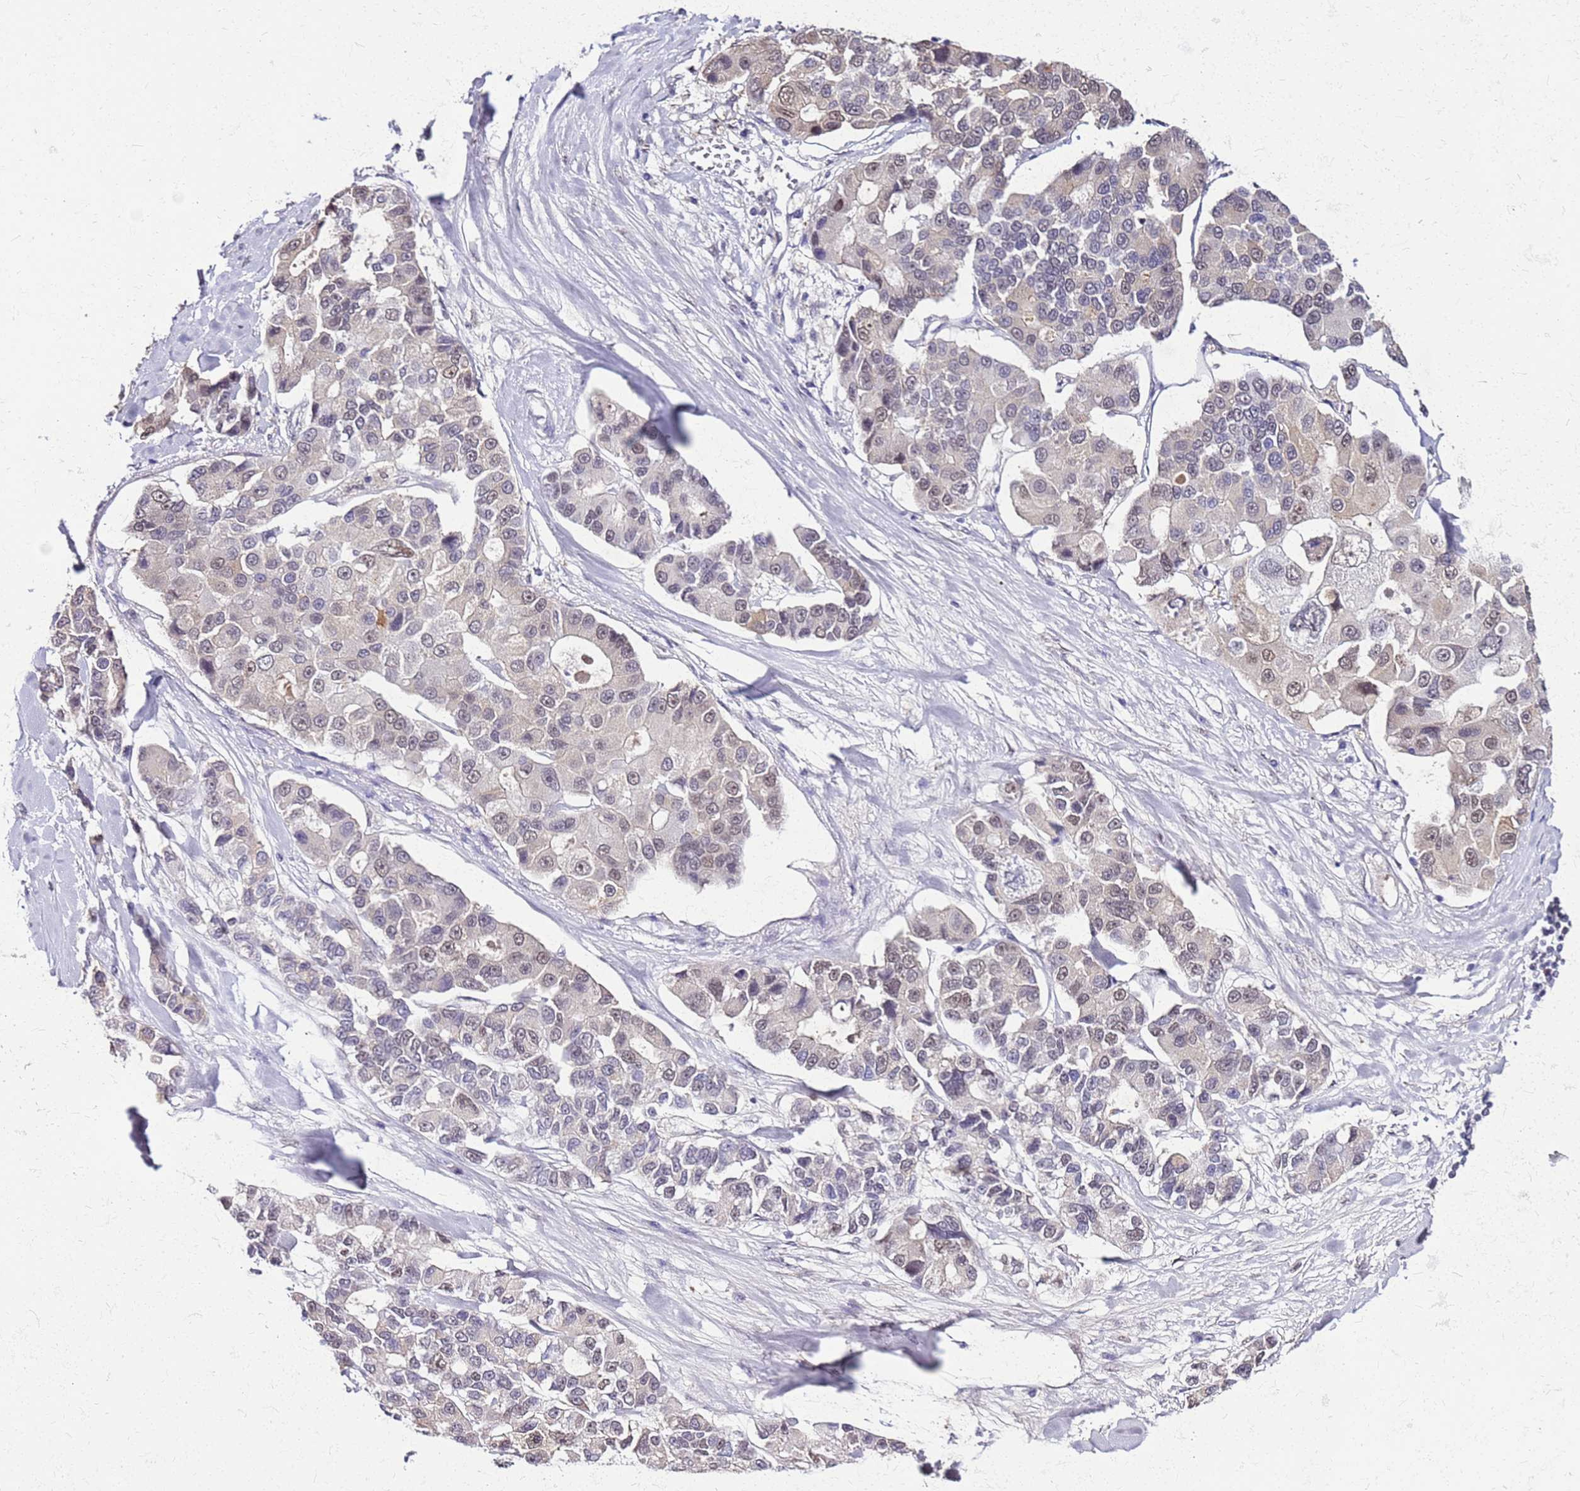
{"staining": {"intensity": "moderate", "quantity": "<25%", "location": "nuclear"}, "tissue": "lung cancer", "cell_type": "Tumor cells", "image_type": "cancer", "snomed": [{"axis": "morphology", "description": "Adenocarcinoma, NOS"}, {"axis": "topography", "description": "Lung"}], "caption": "Lung cancer (adenocarcinoma) stained with a protein marker reveals moderate staining in tumor cells.", "gene": "ALDH1A3", "patient": {"sex": "female", "age": 54}}